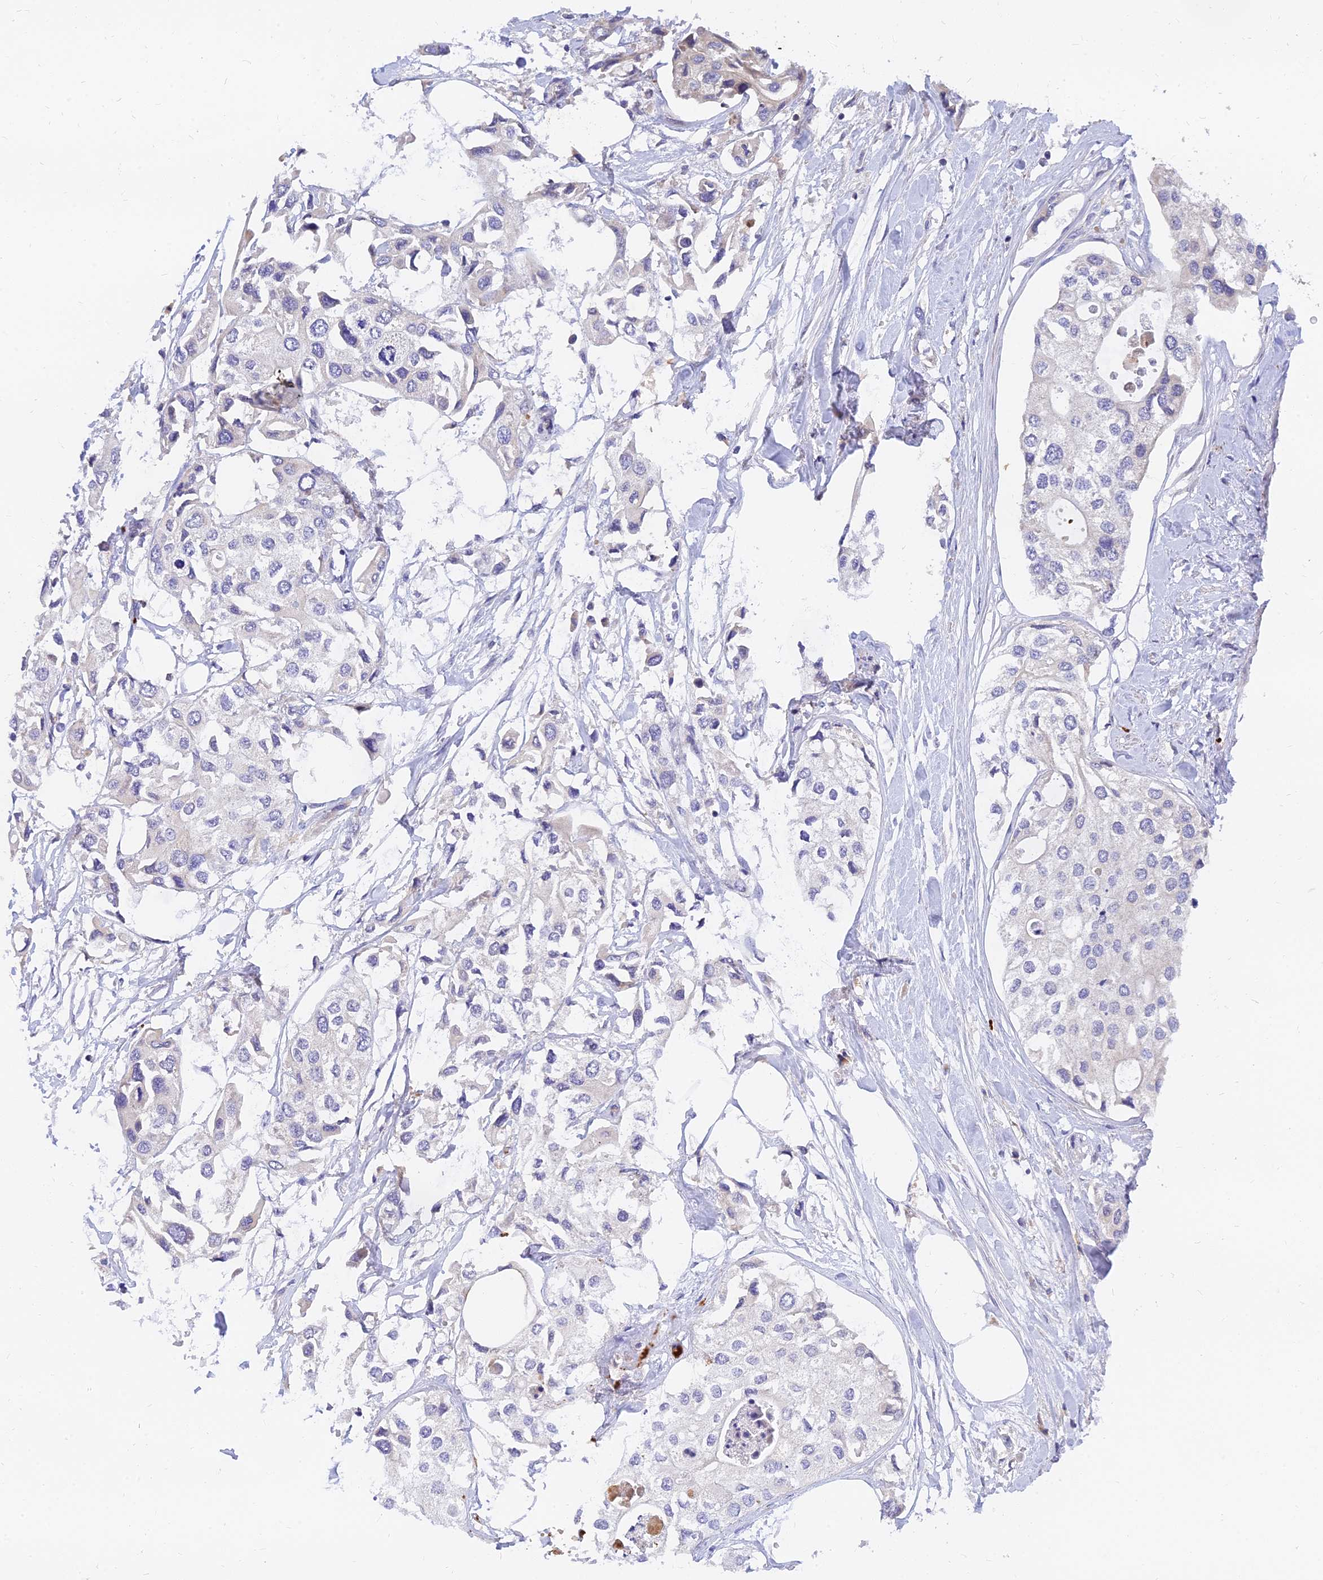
{"staining": {"intensity": "negative", "quantity": "none", "location": "none"}, "tissue": "urothelial cancer", "cell_type": "Tumor cells", "image_type": "cancer", "snomed": [{"axis": "morphology", "description": "Urothelial carcinoma, High grade"}, {"axis": "topography", "description": "Urinary bladder"}], "caption": "The image displays no staining of tumor cells in high-grade urothelial carcinoma.", "gene": "ANKS4B", "patient": {"sex": "male", "age": 64}}